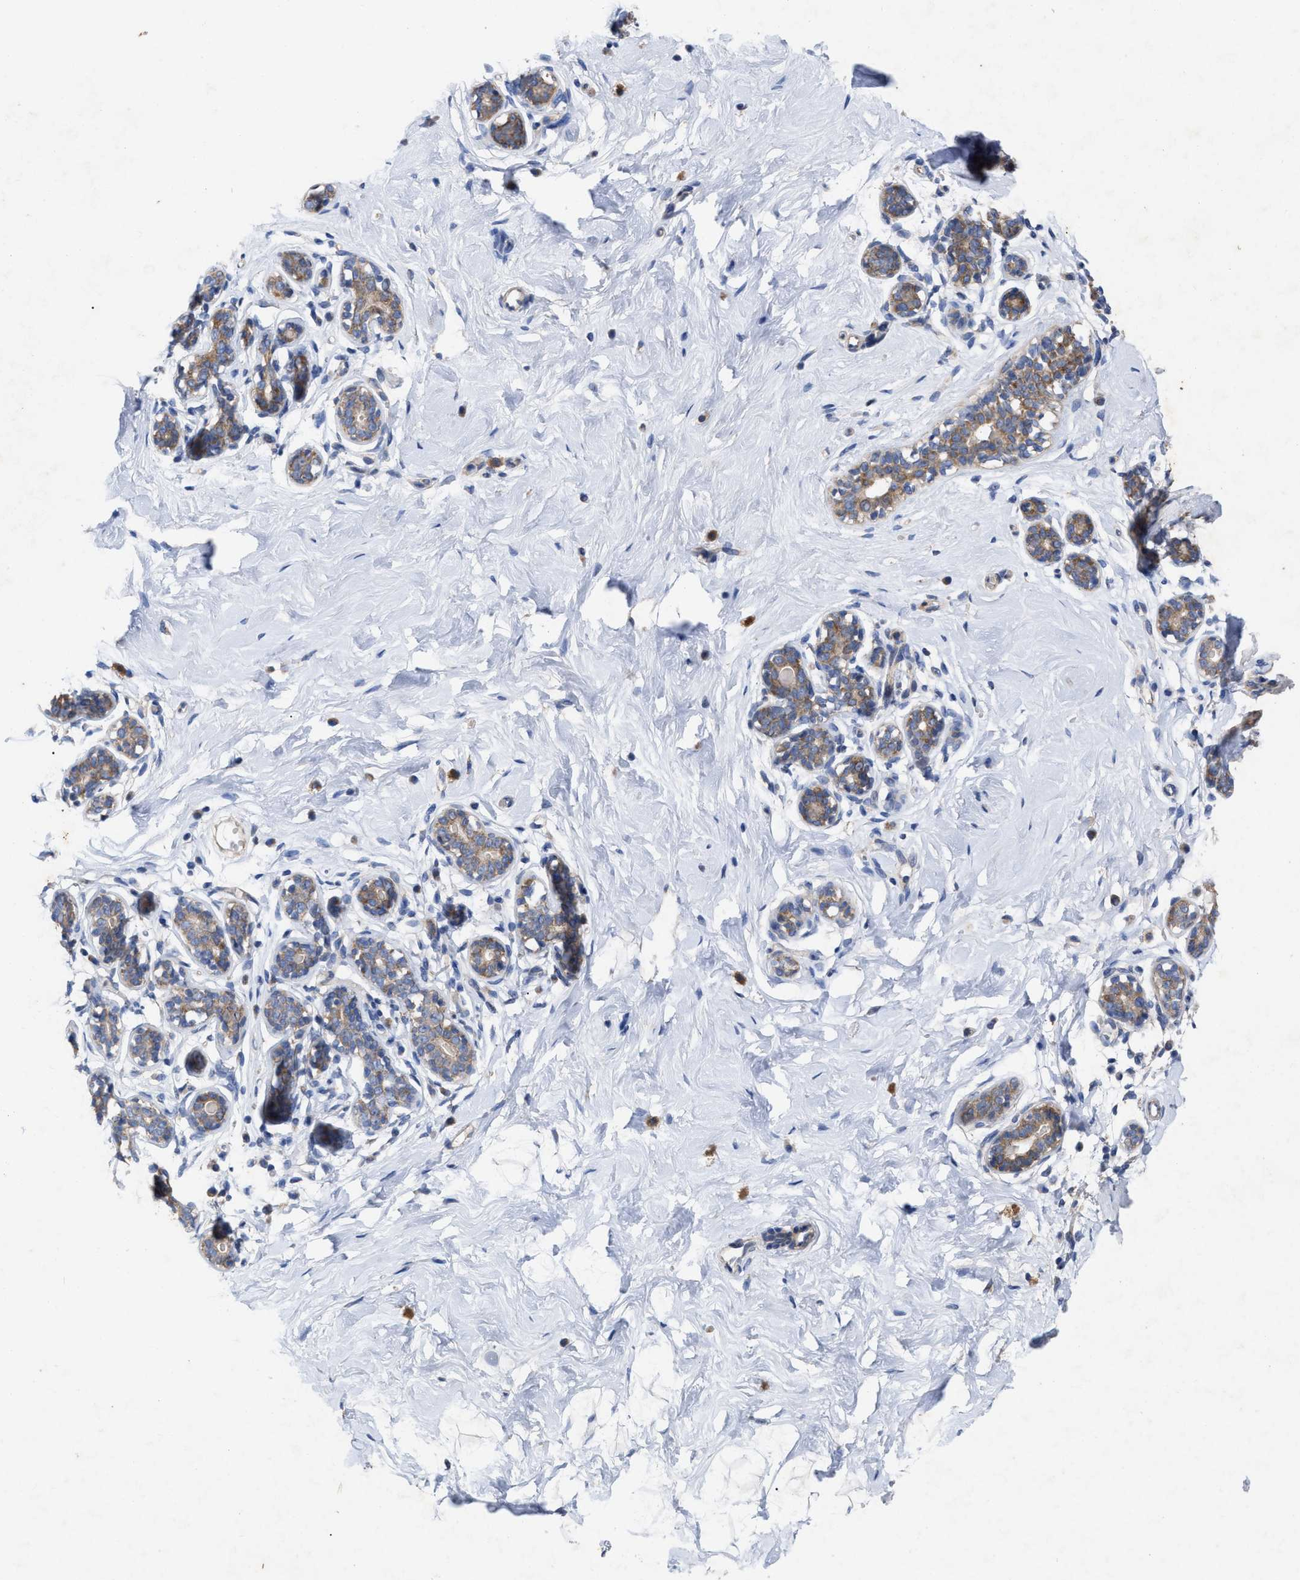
{"staining": {"intensity": "negative", "quantity": "none", "location": "none"}, "tissue": "breast", "cell_type": "Adipocytes", "image_type": "normal", "snomed": [{"axis": "morphology", "description": "Normal tissue, NOS"}, {"axis": "topography", "description": "Breast"}], "caption": "An IHC photomicrograph of unremarkable breast is shown. There is no staining in adipocytes of breast. The staining was performed using DAB to visualize the protein expression in brown, while the nuclei were stained in blue with hematoxylin (Magnification: 20x).", "gene": "VIP", "patient": {"sex": "female", "age": 23}}